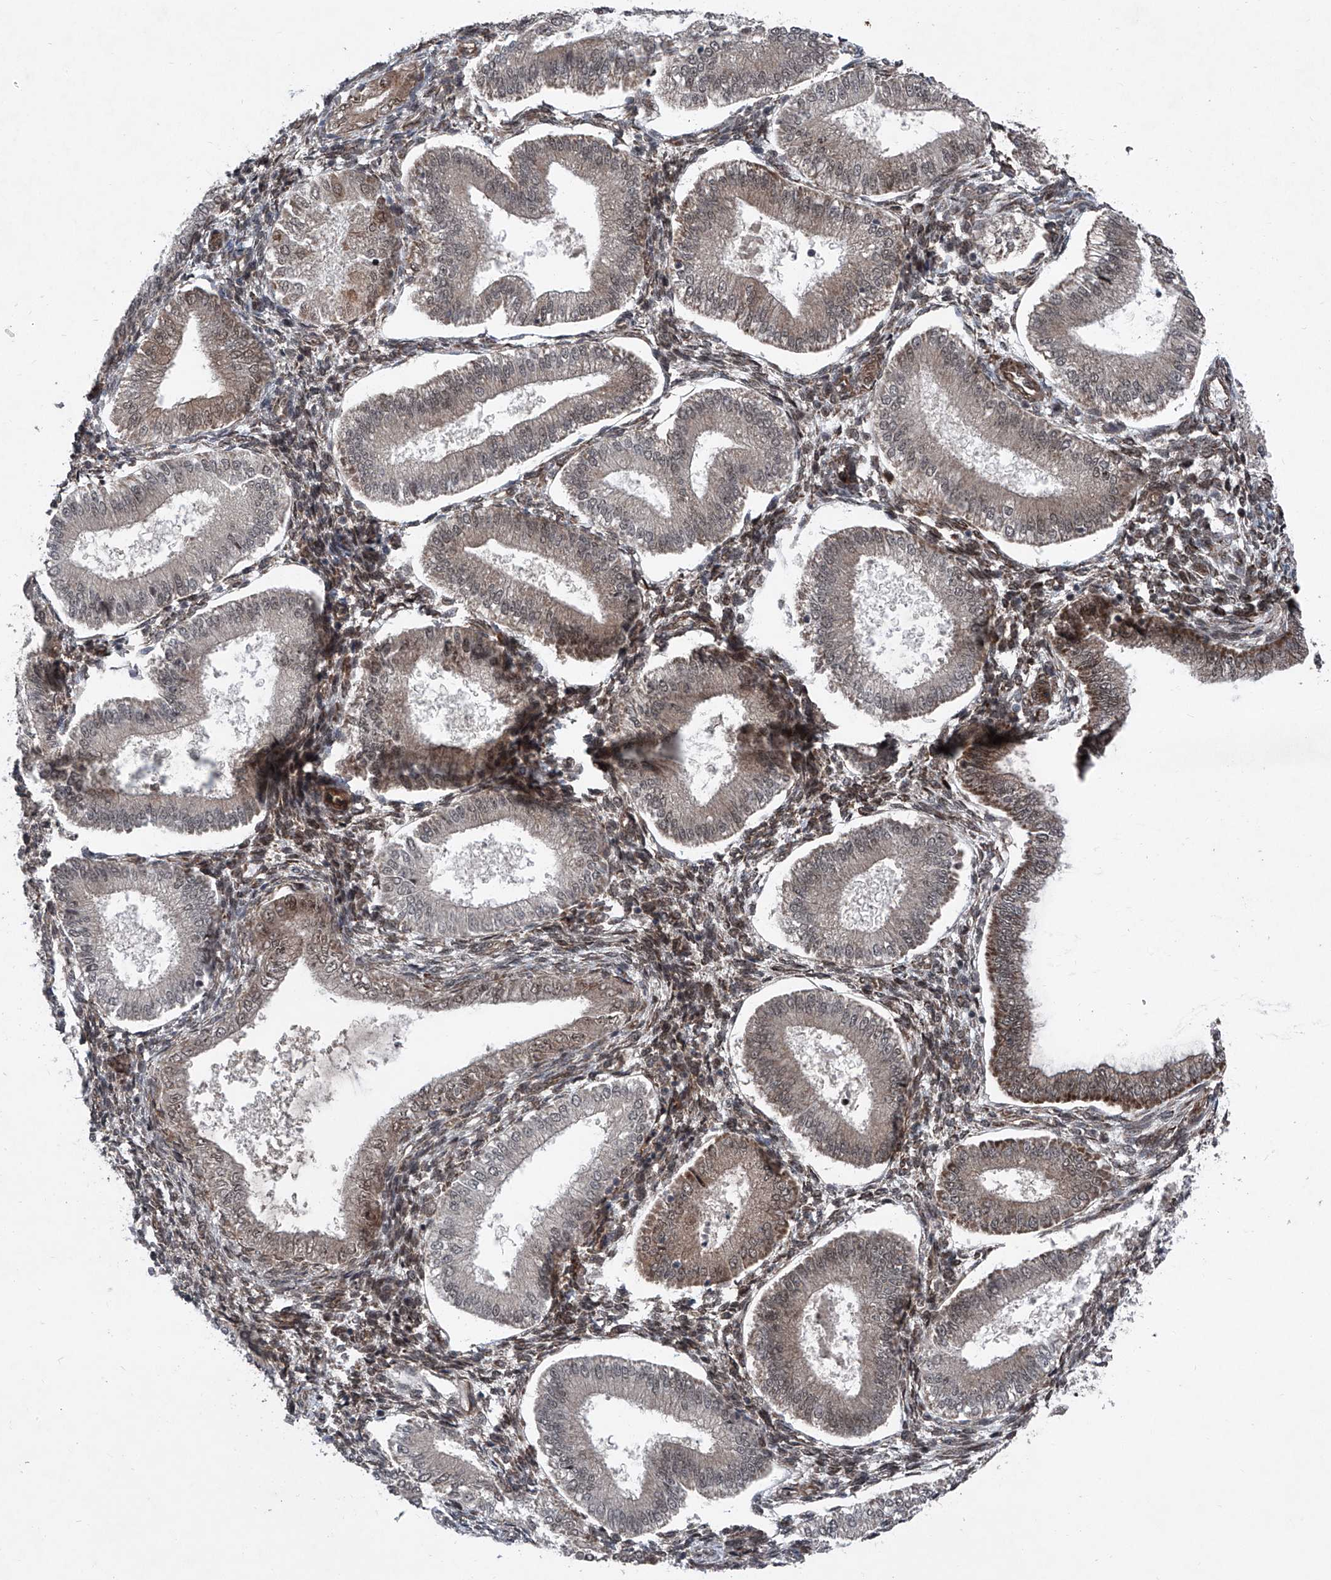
{"staining": {"intensity": "moderate", "quantity": "25%-75%", "location": "cytoplasmic/membranous"}, "tissue": "endometrium", "cell_type": "Cells in endometrial stroma", "image_type": "normal", "snomed": [{"axis": "morphology", "description": "Normal tissue, NOS"}, {"axis": "topography", "description": "Endometrium"}], "caption": "This histopathology image shows normal endometrium stained with IHC to label a protein in brown. The cytoplasmic/membranous of cells in endometrial stroma show moderate positivity for the protein. Nuclei are counter-stained blue.", "gene": "COA7", "patient": {"sex": "female", "age": 39}}